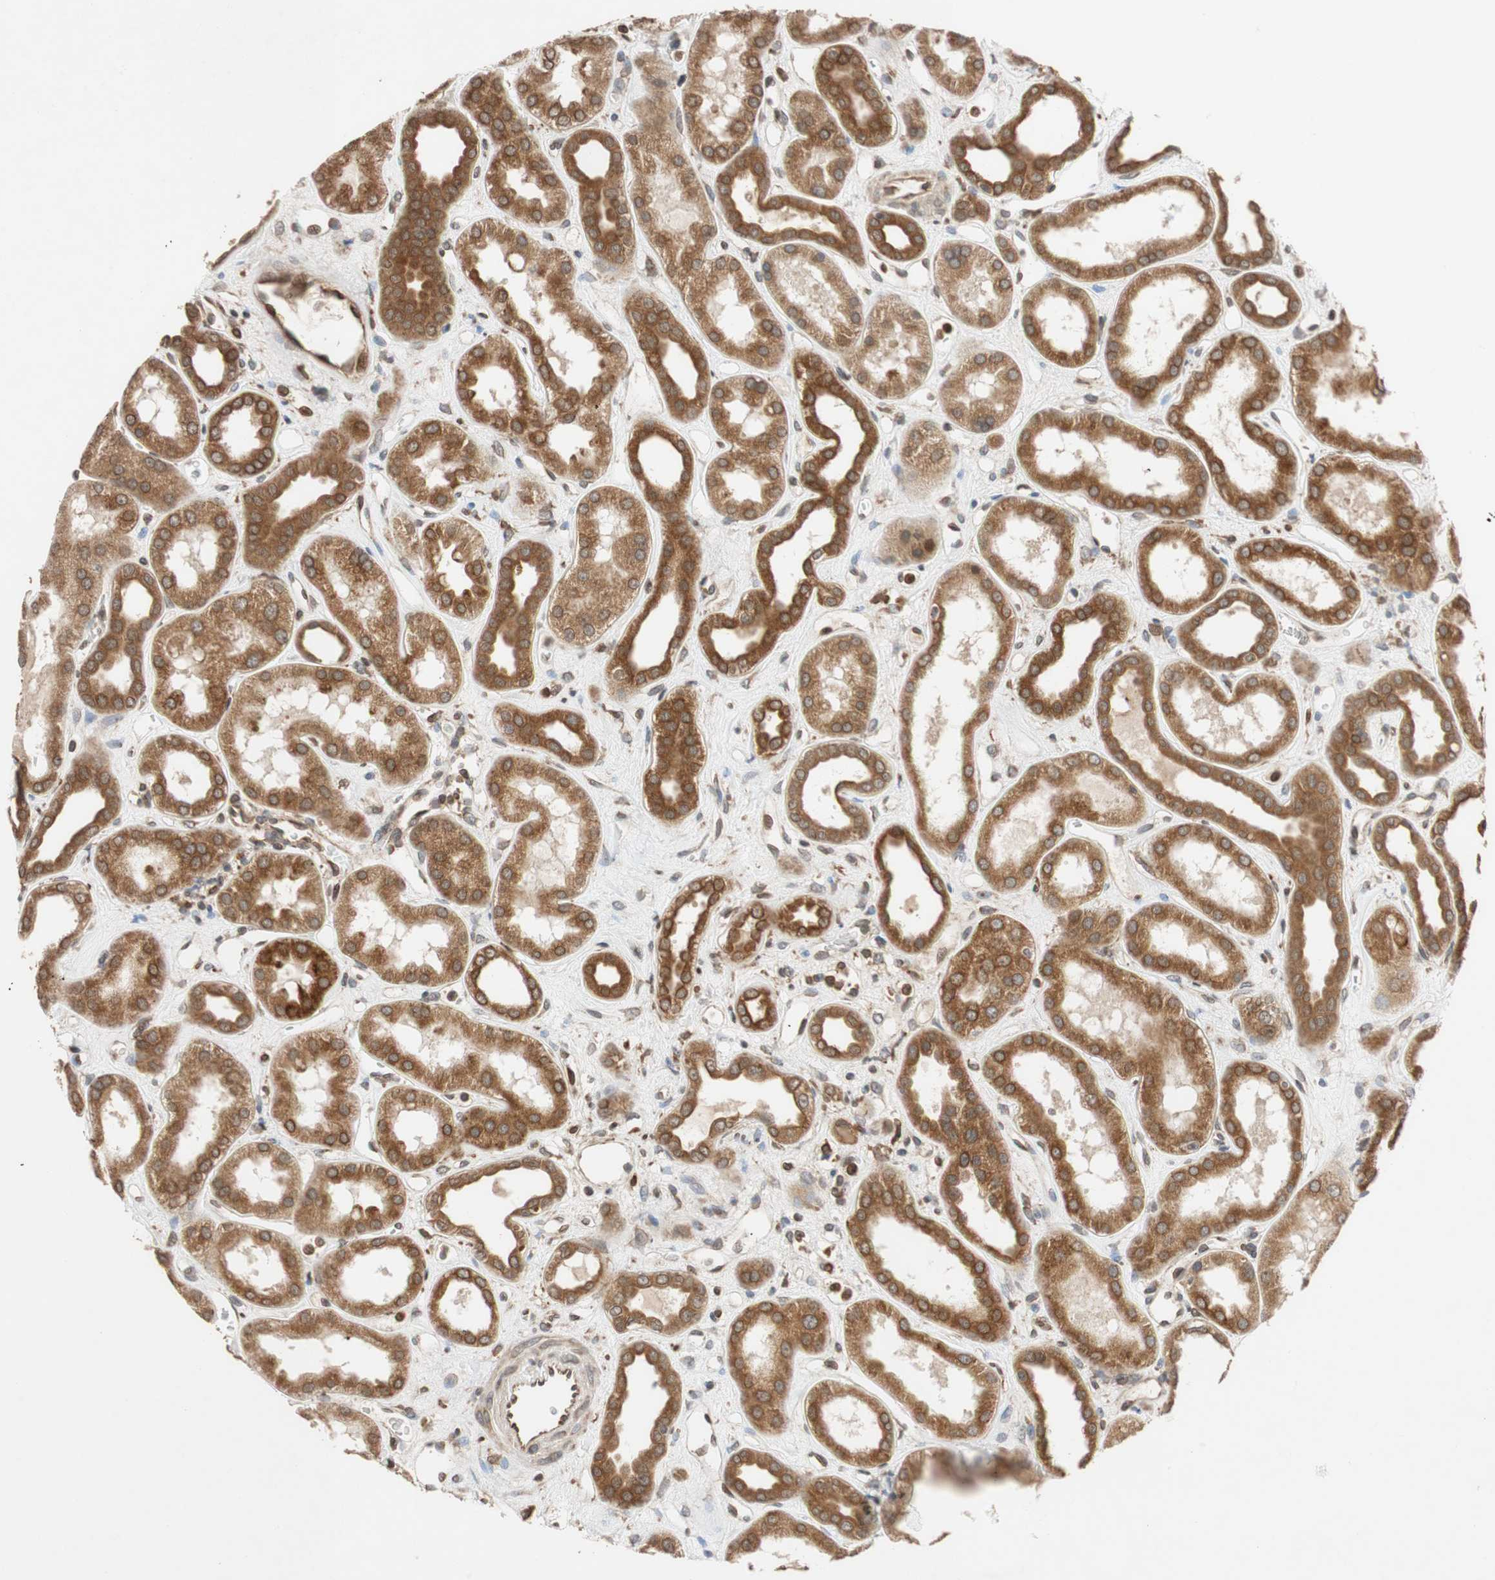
{"staining": {"intensity": "moderate", "quantity": "<25%", "location": "cytoplasmic/membranous,nuclear"}, "tissue": "kidney", "cell_type": "Cells in glomeruli", "image_type": "normal", "snomed": [{"axis": "morphology", "description": "Normal tissue, NOS"}, {"axis": "topography", "description": "Kidney"}], "caption": "Protein analysis of unremarkable kidney exhibits moderate cytoplasmic/membranous,nuclear expression in approximately <25% of cells in glomeruli.", "gene": "AUP1", "patient": {"sex": "male", "age": 59}}